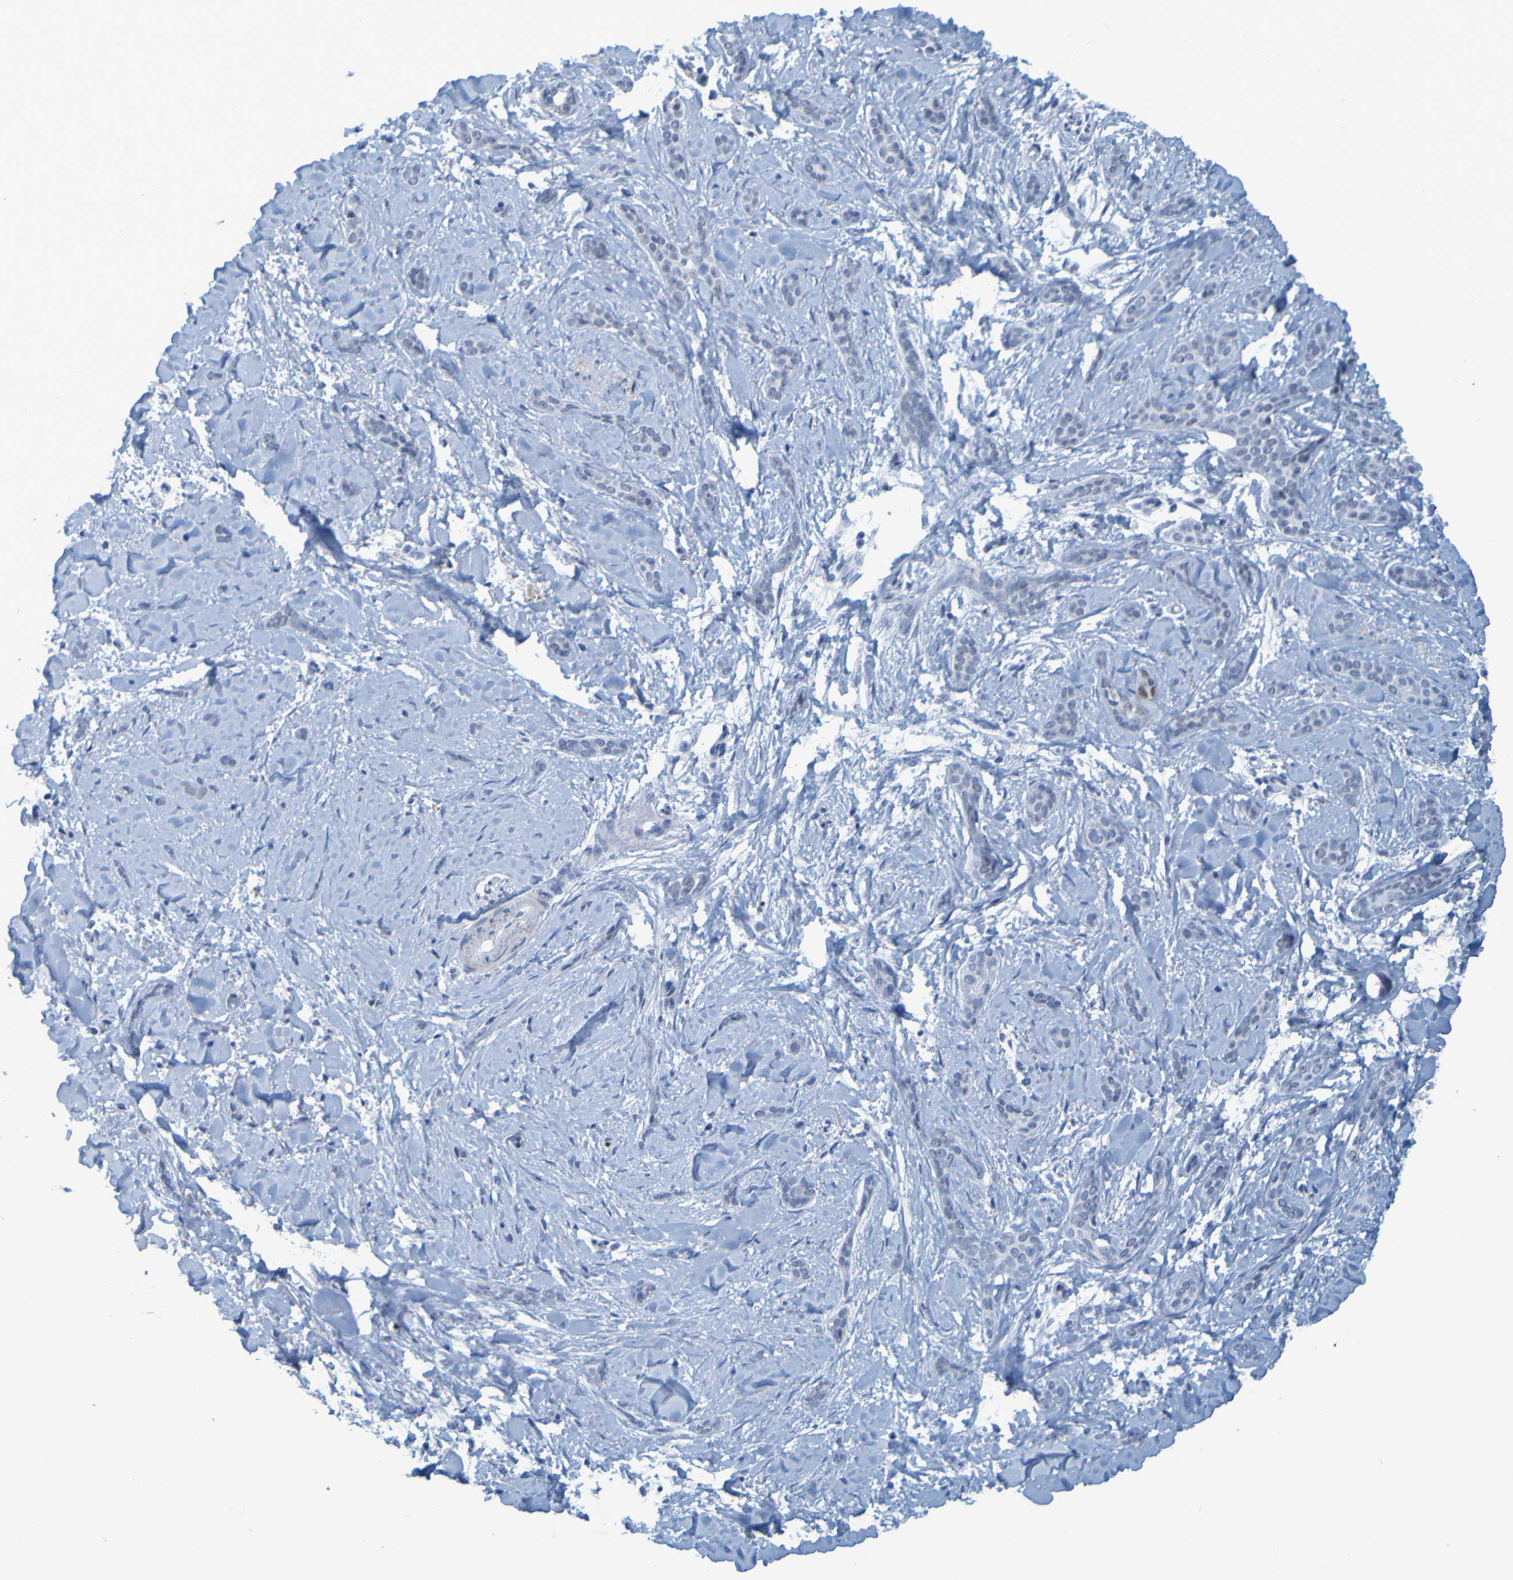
{"staining": {"intensity": "negative", "quantity": "none", "location": "none"}, "tissue": "skin cancer", "cell_type": "Tumor cells", "image_type": "cancer", "snomed": [{"axis": "morphology", "description": "Basal cell carcinoma"}, {"axis": "morphology", "description": "Adnexal tumor, benign"}, {"axis": "topography", "description": "Skin"}], "caption": "This is an immunohistochemistry micrograph of skin basal cell carcinoma. There is no positivity in tumor cells.", "gene": "USP36", "patient": {"sex": "female", "age": 42}}